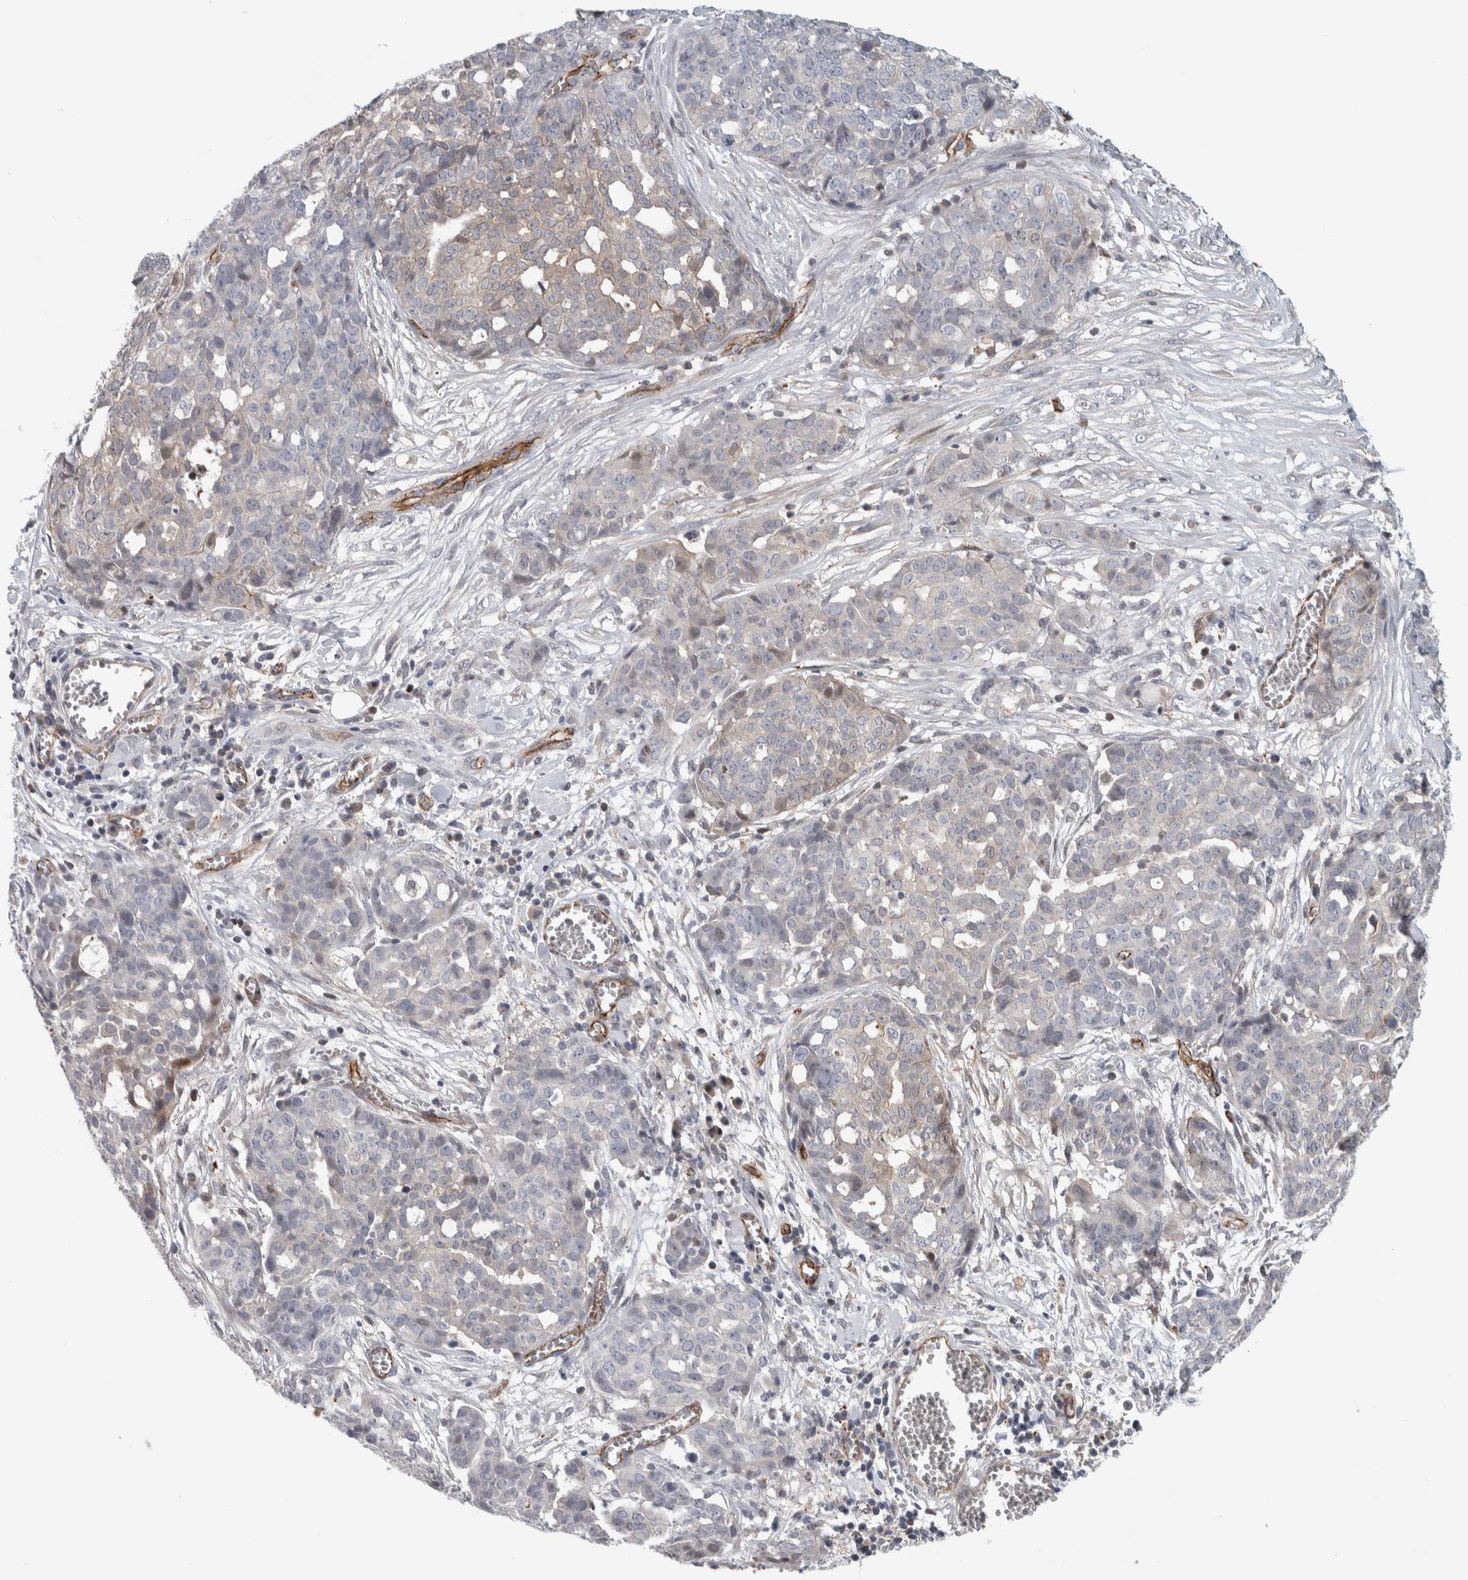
{"staining": {"intensity": "weak", "quantity": "<25%", "location": "cytoplasmic/membranous"}, "tissue": "ovarian cancer", "cell_type": "Tumor cells", "image_type": "cancer", "snomed": [{"axis": "morphology", "description": "Cystadenocarcinoma, serous, NOS"}, {"axis": "topography", "description": "Soft tissue"}, {"axis": "topography", "description": "Ovary"}], "caption": "Tumor cells are negative for protein expression in human ovarian serous cystadenocarcinoma.", "gene": "ZNF862", "patient": {"sex": "female", "age": 57}}